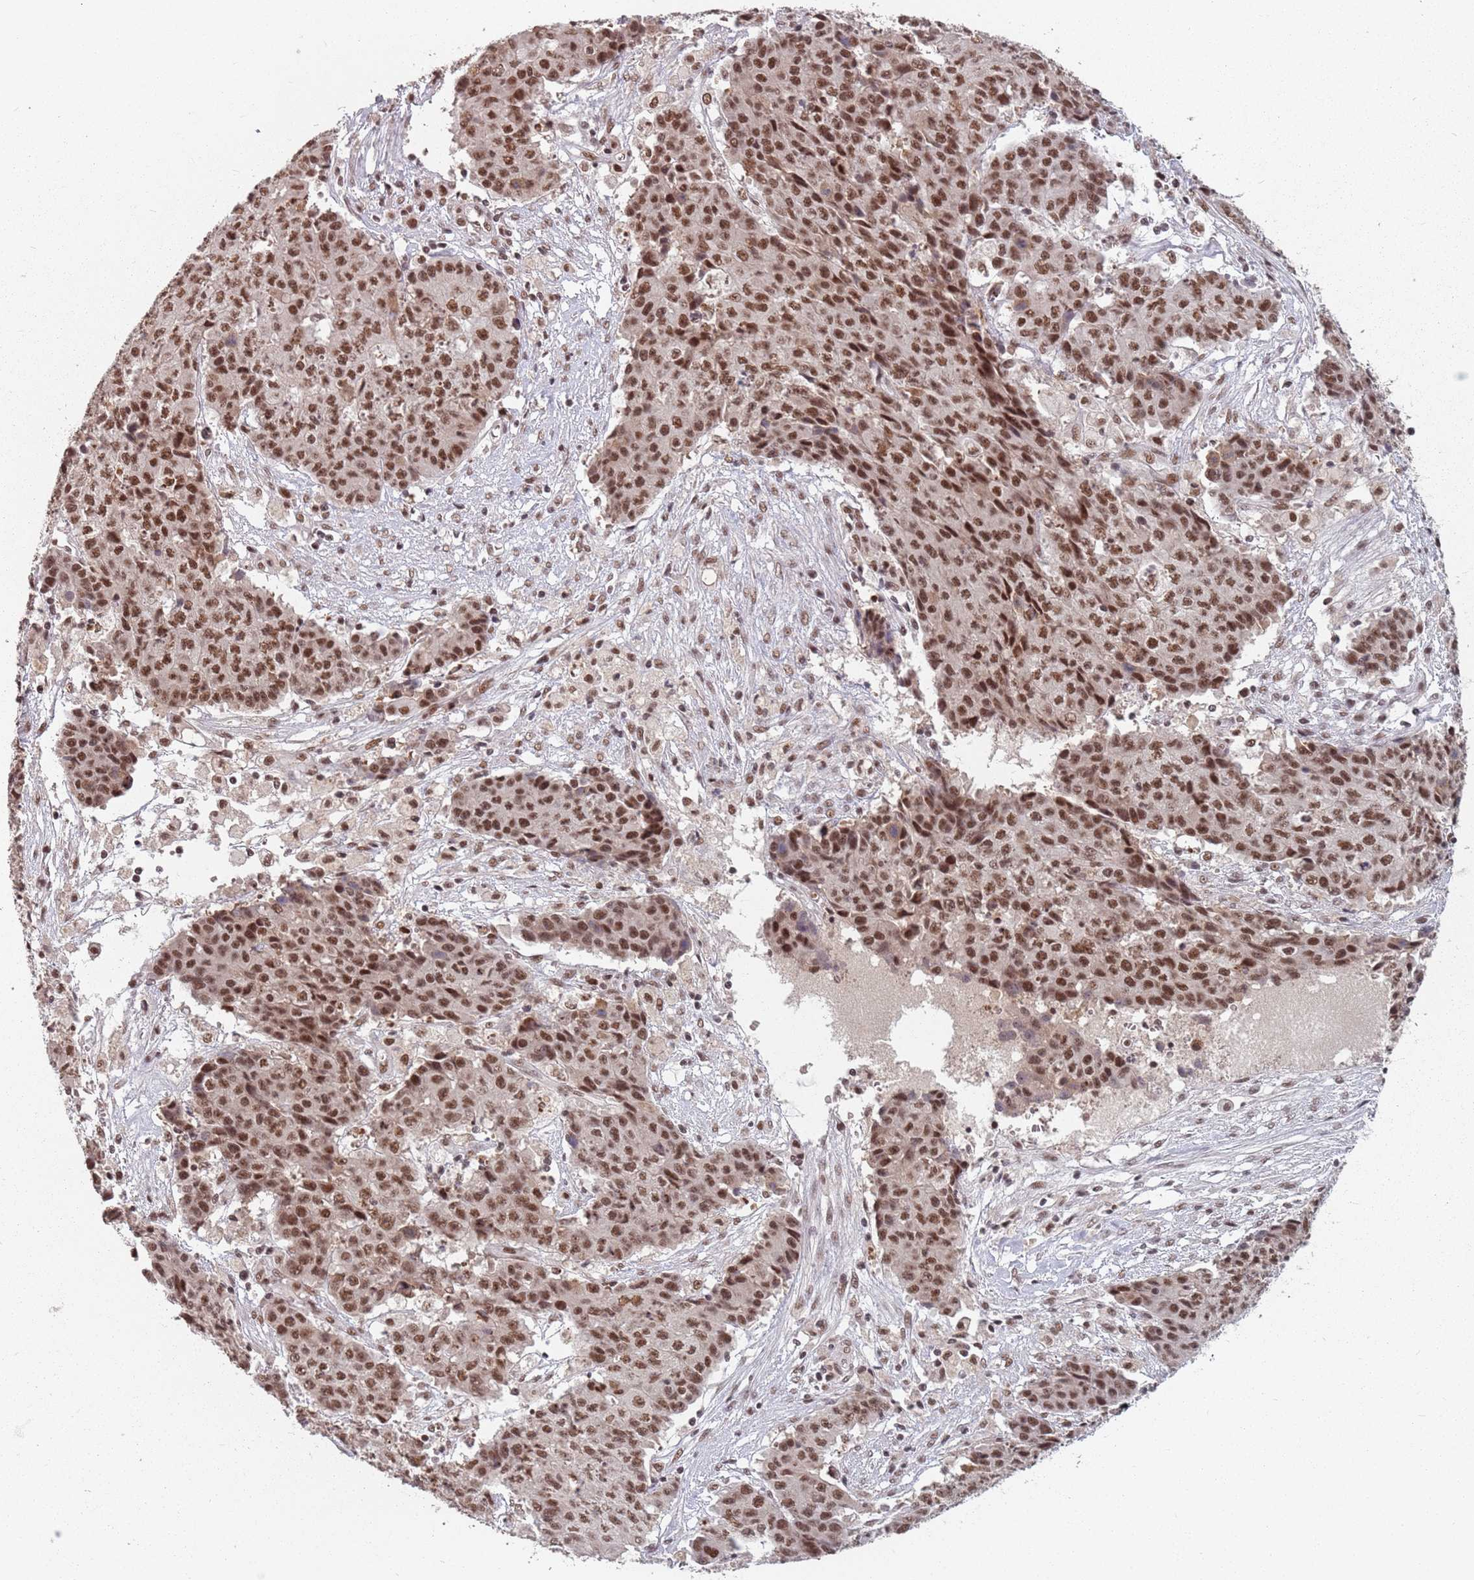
{"staining": {"intensity": "moderate", "quantity": ">75%", "location": "nuclear"}, "tissue": "ovarian cancer", "cell_type": "Tumor cells", "image_type": "cancer", "snomed": [{"axis": "morphology", "description": "Carcinoma, endometroid"}, {"axis": "topography", "description": "Ovary"}], "caption": "Ovarian cancer was stained to show a protein in brown. There is medium levels of moderate nuclear positivity in about >75% of tumor cells.", "gene": "NCBP1", "patient": {"sex": "female", "age": 42}}